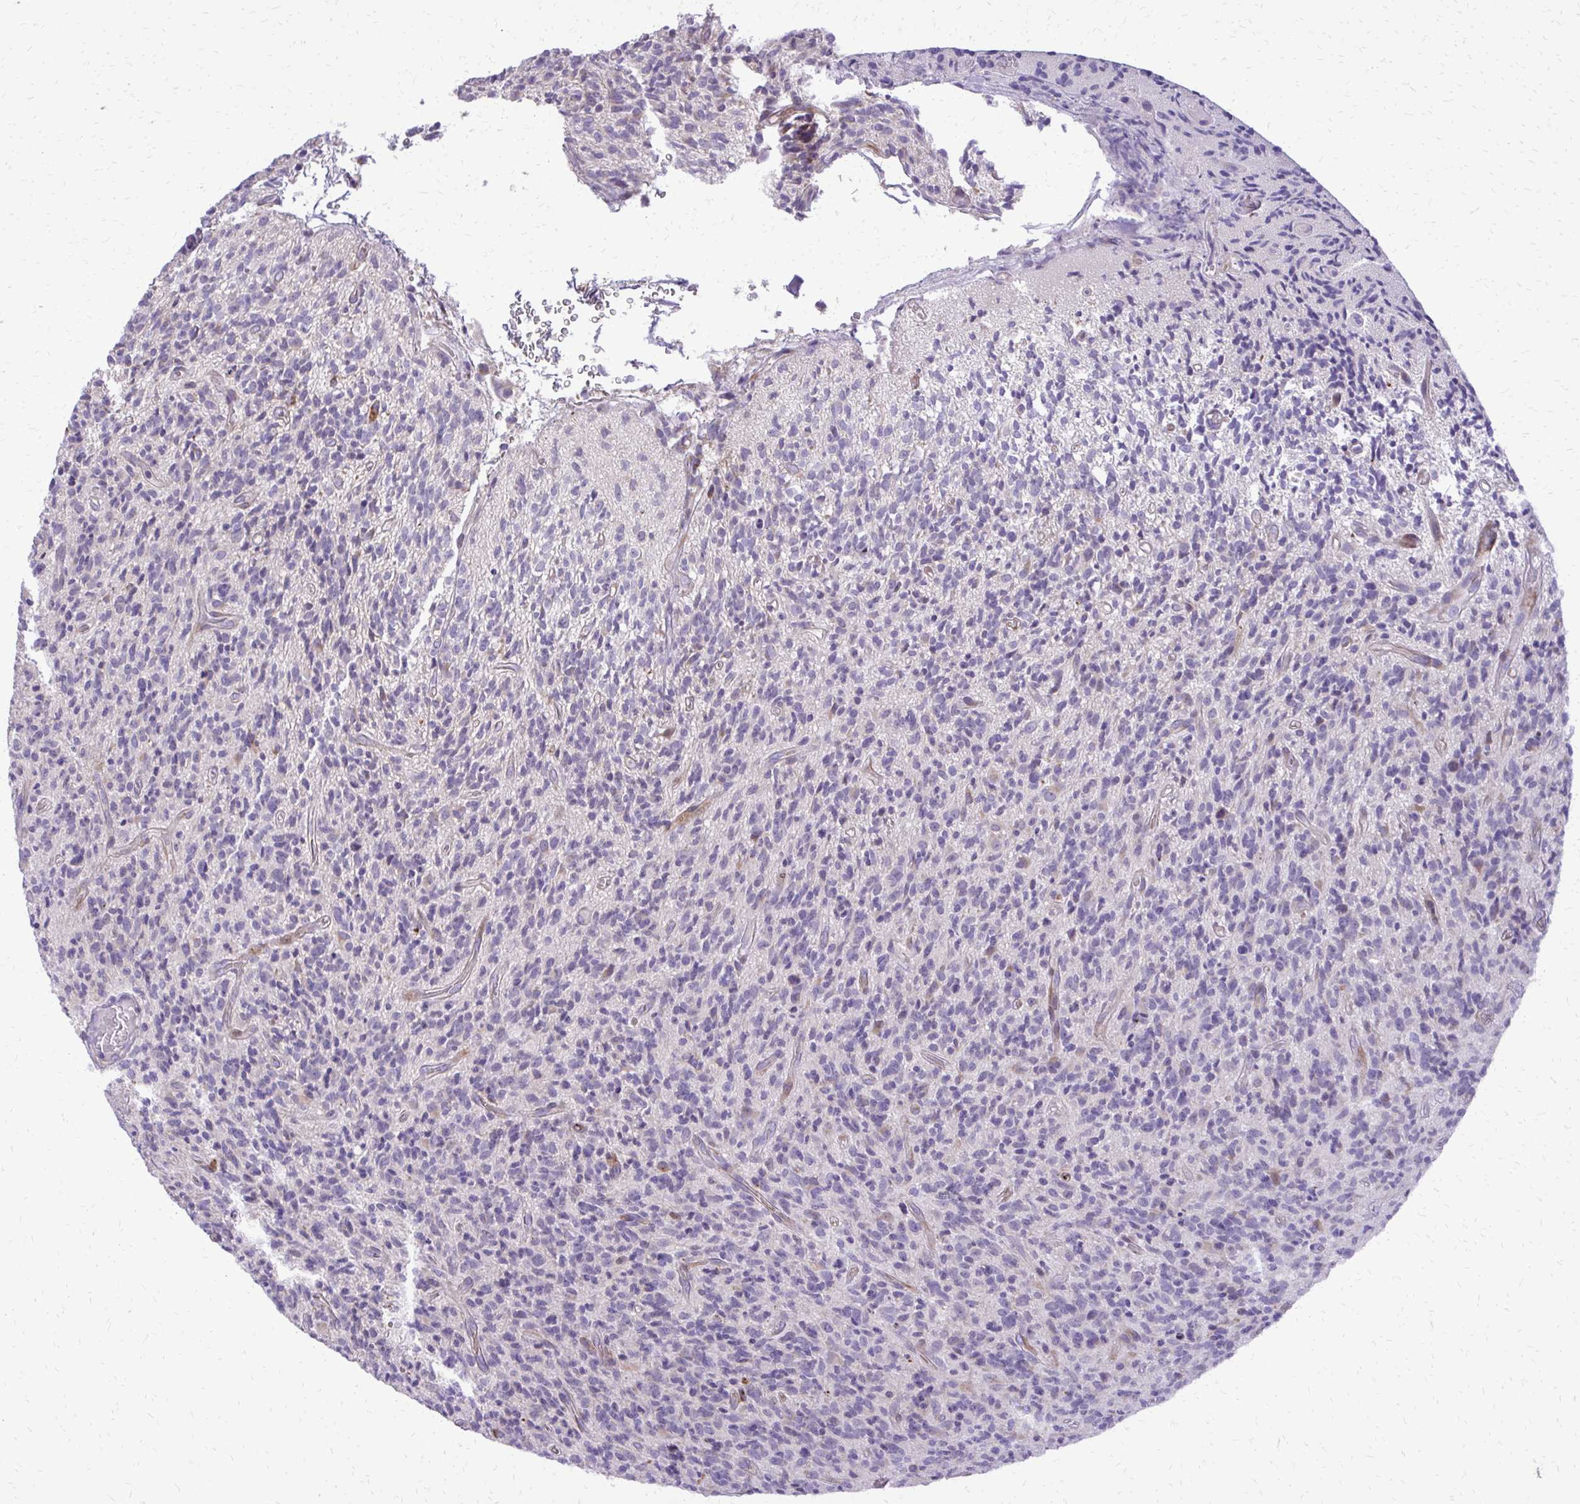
{"staining": {"intensity": "negative", "quantity": "none", "location": "none"}, "tissue": "glioma", "cell_type": "Tumor cells", "image_type": "cancer", "snomed": [{"axis": "morphology", "description": "Glioma, malignant, High grade"}, {"axis": "topography", "description": "Brain"}], "caption": "Malignant glioma (high-grade) was stained to show a protein in brown. There is no significant positivity in tumor cells.", "gene": "ABCC3", "patient": {"sex": "male", "age": 76}}